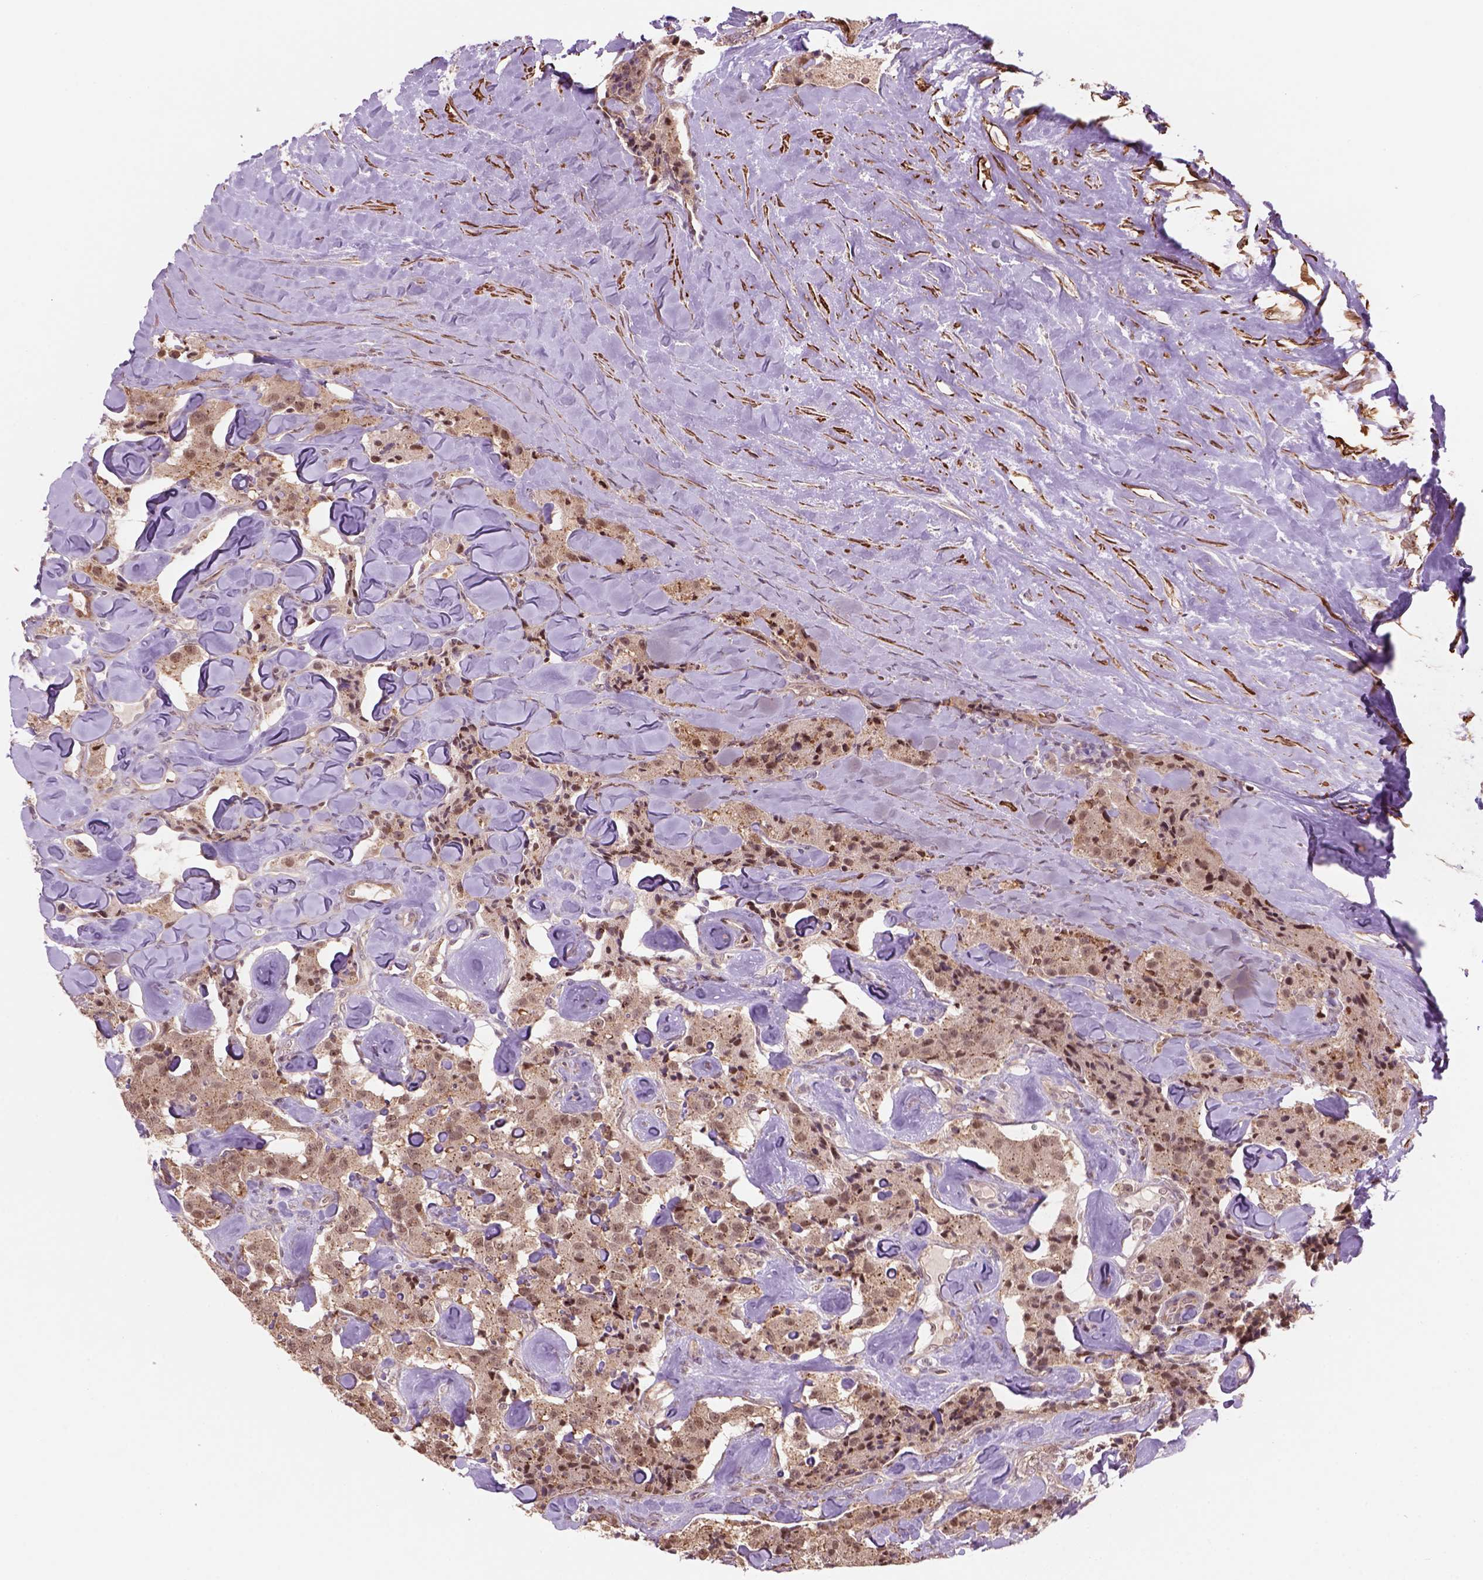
{"staining": {"intensity": "moderate", "quantity": "<25%", "location": "cytoplasmic/membranous,nuclear"}, "tissue": "carcinoid", "cell_type": "Tumor cells", "image_type": "cancer", "snomed": [{"axis": "morphology", "description": "Carcinoid, malignant, NOS"}, {"axis": "topography", "description": "Pancreas"}], "caption": "DAB (3,3'-diaminobenzidine) immunohistochemical staining of malignant carcinoid displays moderate cytoplasmic/membranous and nuclear protein staining in approximately <25% of tumor cells. The staining was performed using DAB to visualize the protein expression in brown, while the nuclei were stained in blue with hematoxylin (Magnification: 20x).", "gene": "PSMD11", "patient": {"sex": "male", "age": 41}}